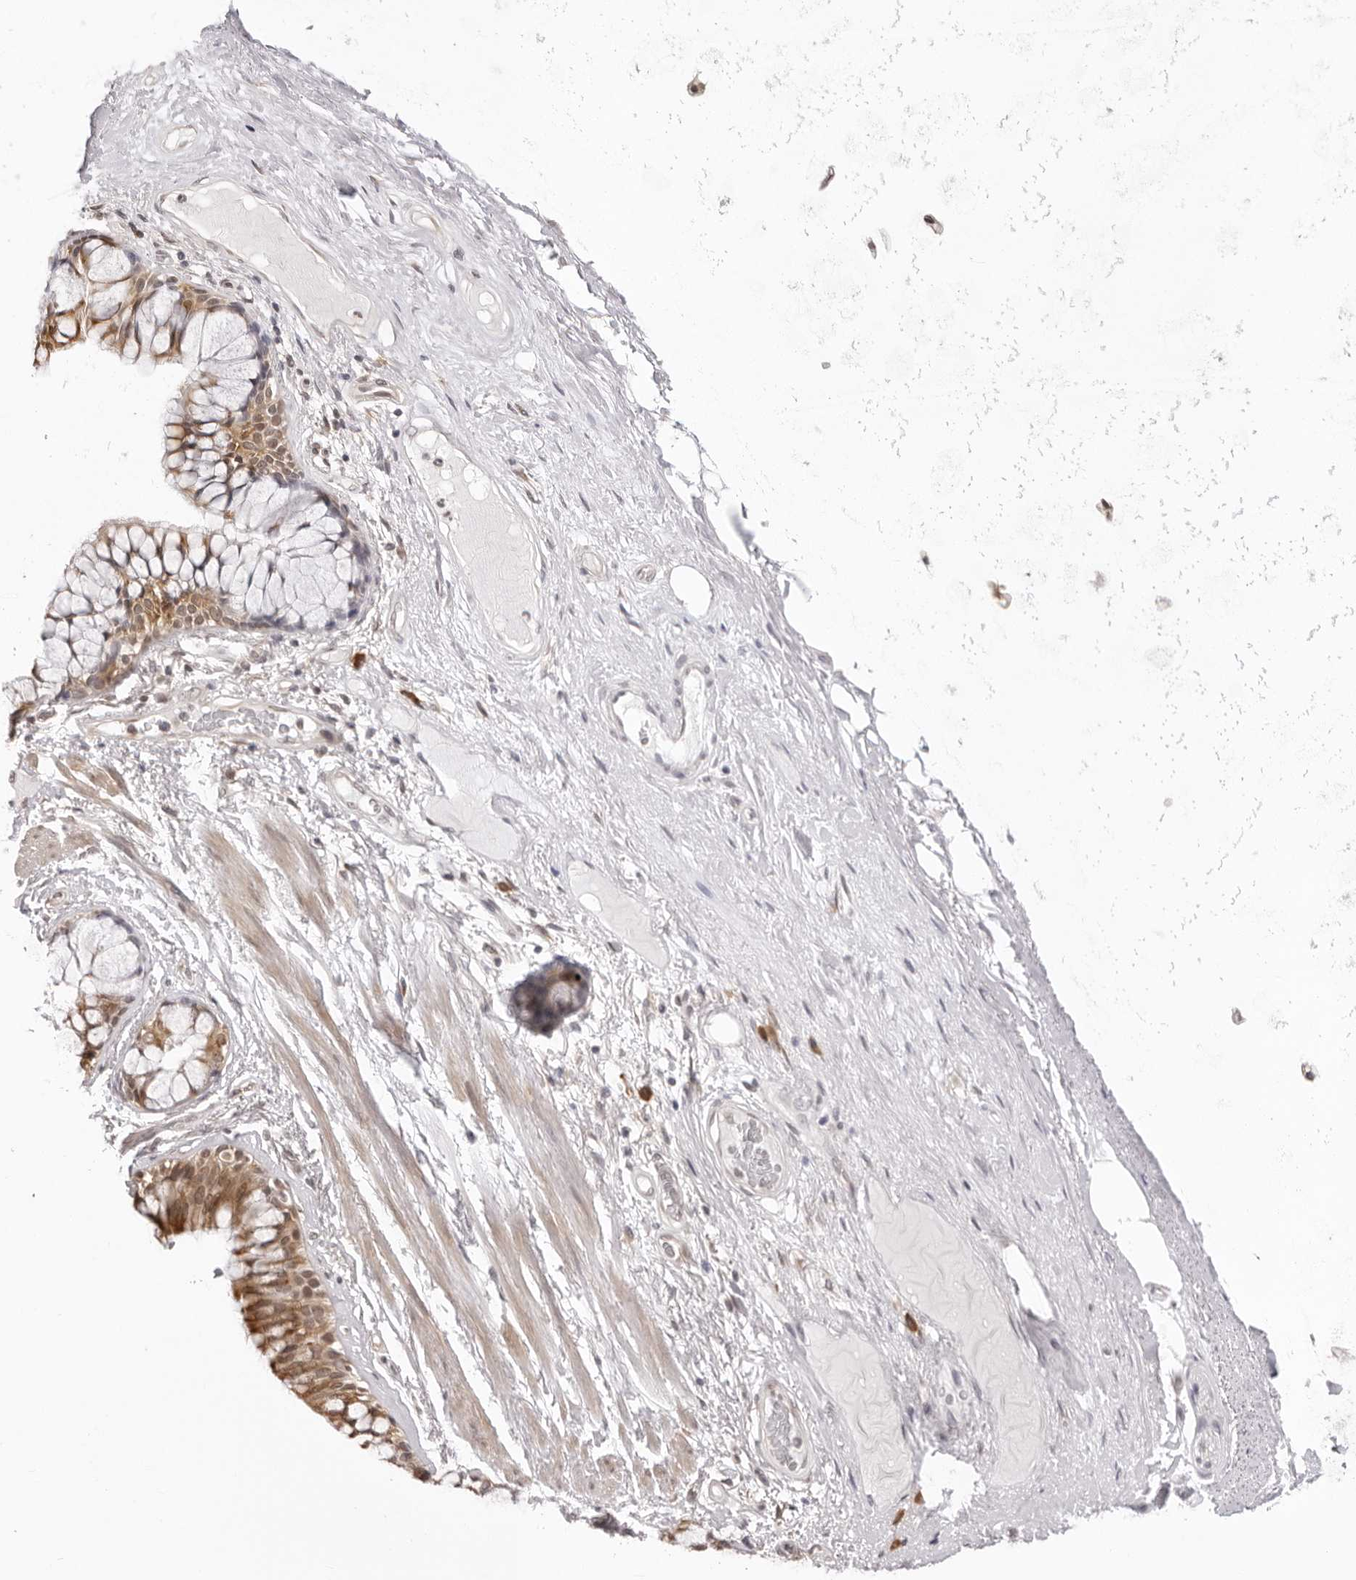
{"staining": {"intensity": "negative", "quantity": "none", "location": "none"}, "tissue": "adipose tissue", "cell_type": "Adipocytes", "image_type": "normal", "snomed": [{"axis": "morphology", "description": "Normal tissue, NOS"}, {"axis": "topography", "description": "Bronchus"}], "caption": "Micrograph shows no significant protein staining in adipocytes of unremarkable adipose tissue. Nuclei are stained in blue.", "gene": "ZC3H11A", "patient": {"sex": "male", "age": 66}}